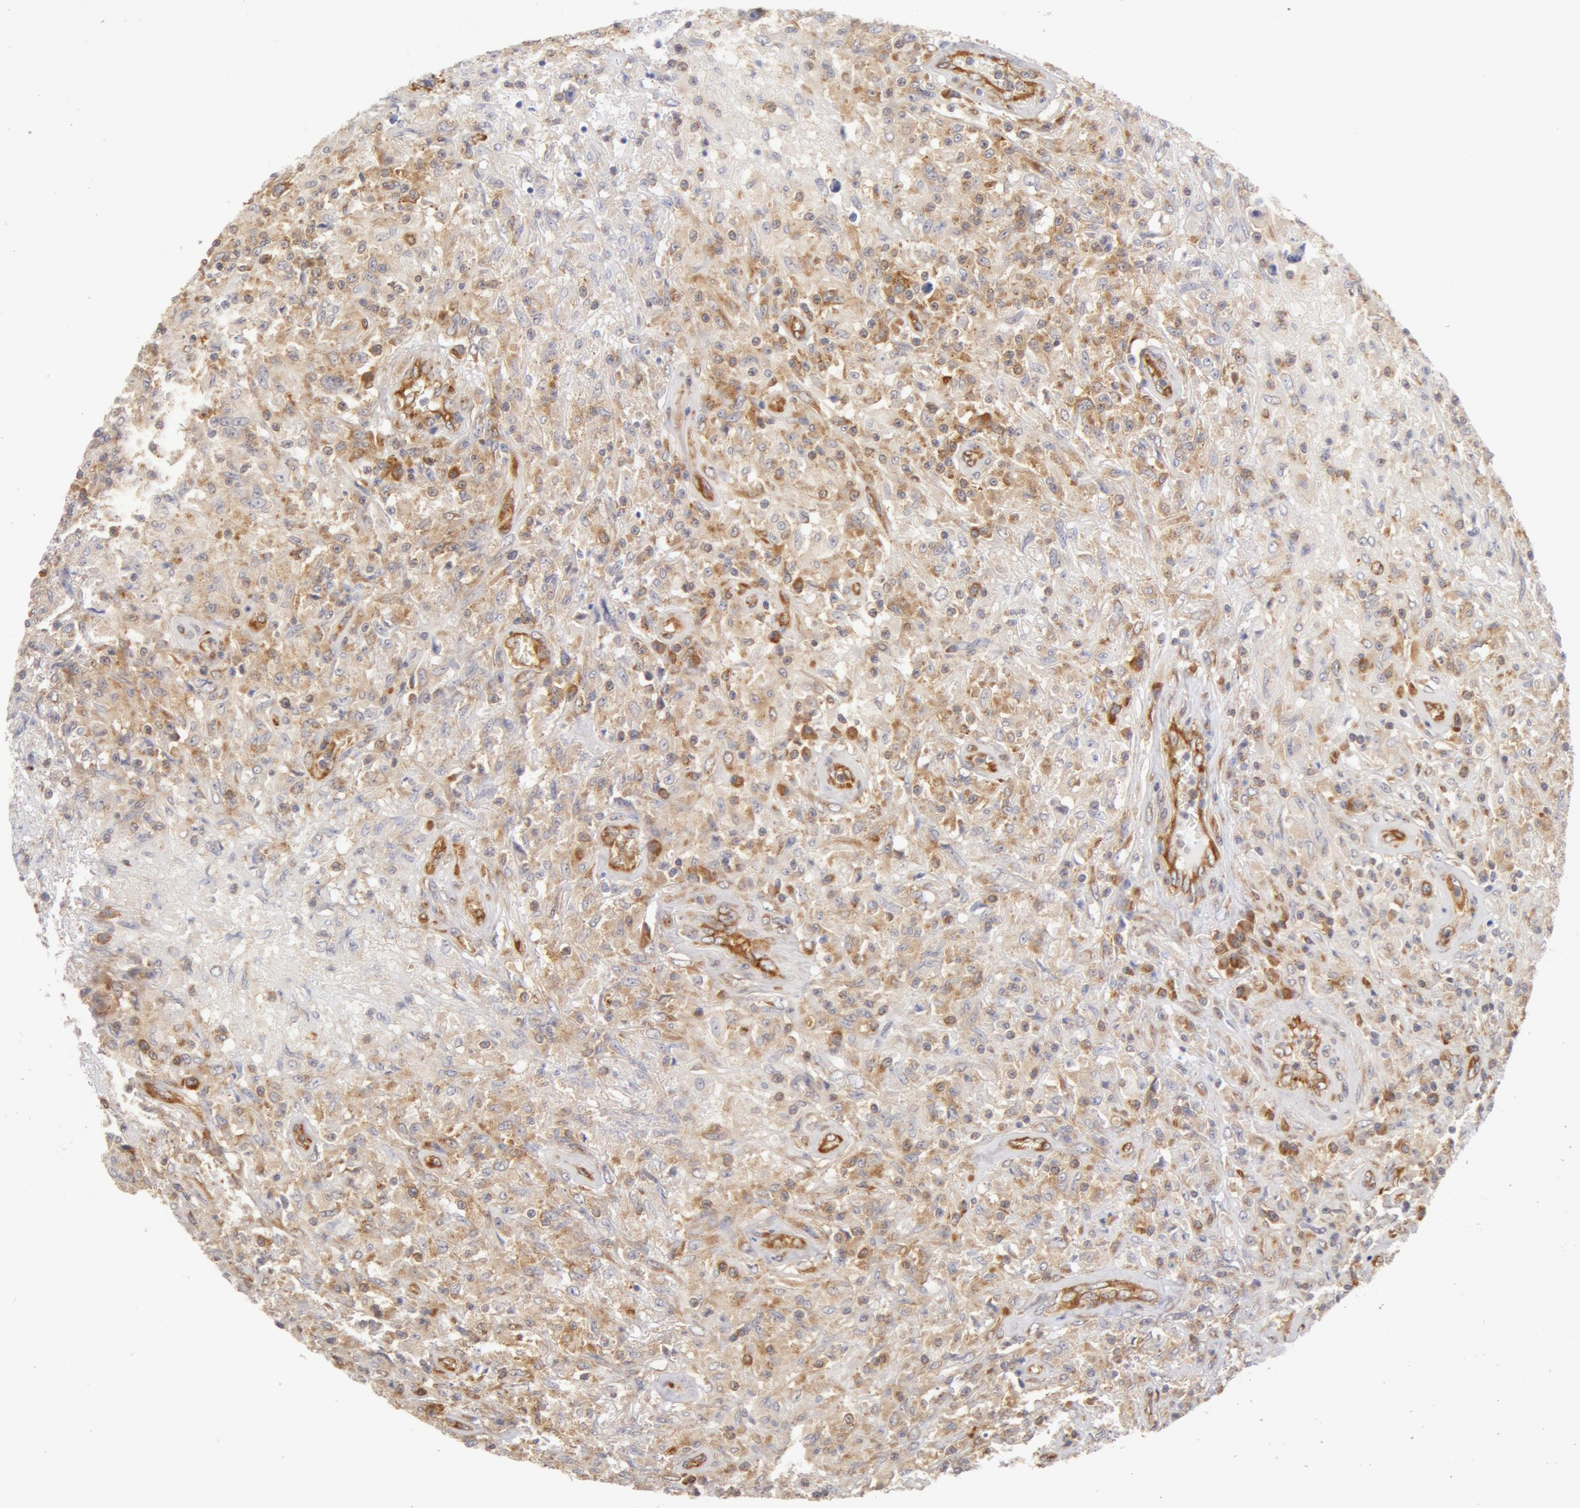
{"staining": {"intensity": "moderate", "quantity": "<25%", "location": "cytoplasmic/membranous"}, "tissue": "testis cancer", "cell_type": "Tumor cells", "image_type": "cancer", "snomed": [{"axis": "morphology", "description": "Seminoma, NOS"}, {"axis": "topography", "description": "Testis"}], "caption": "Immunohistochemistry (DAB) staining of testis cancer demonstrates moderate cytoplasmic/membranous protein positivity in about <25% of tumor cells.", "gene": "DDX3Y", "patient": {"sex": "male", "age": 34}}